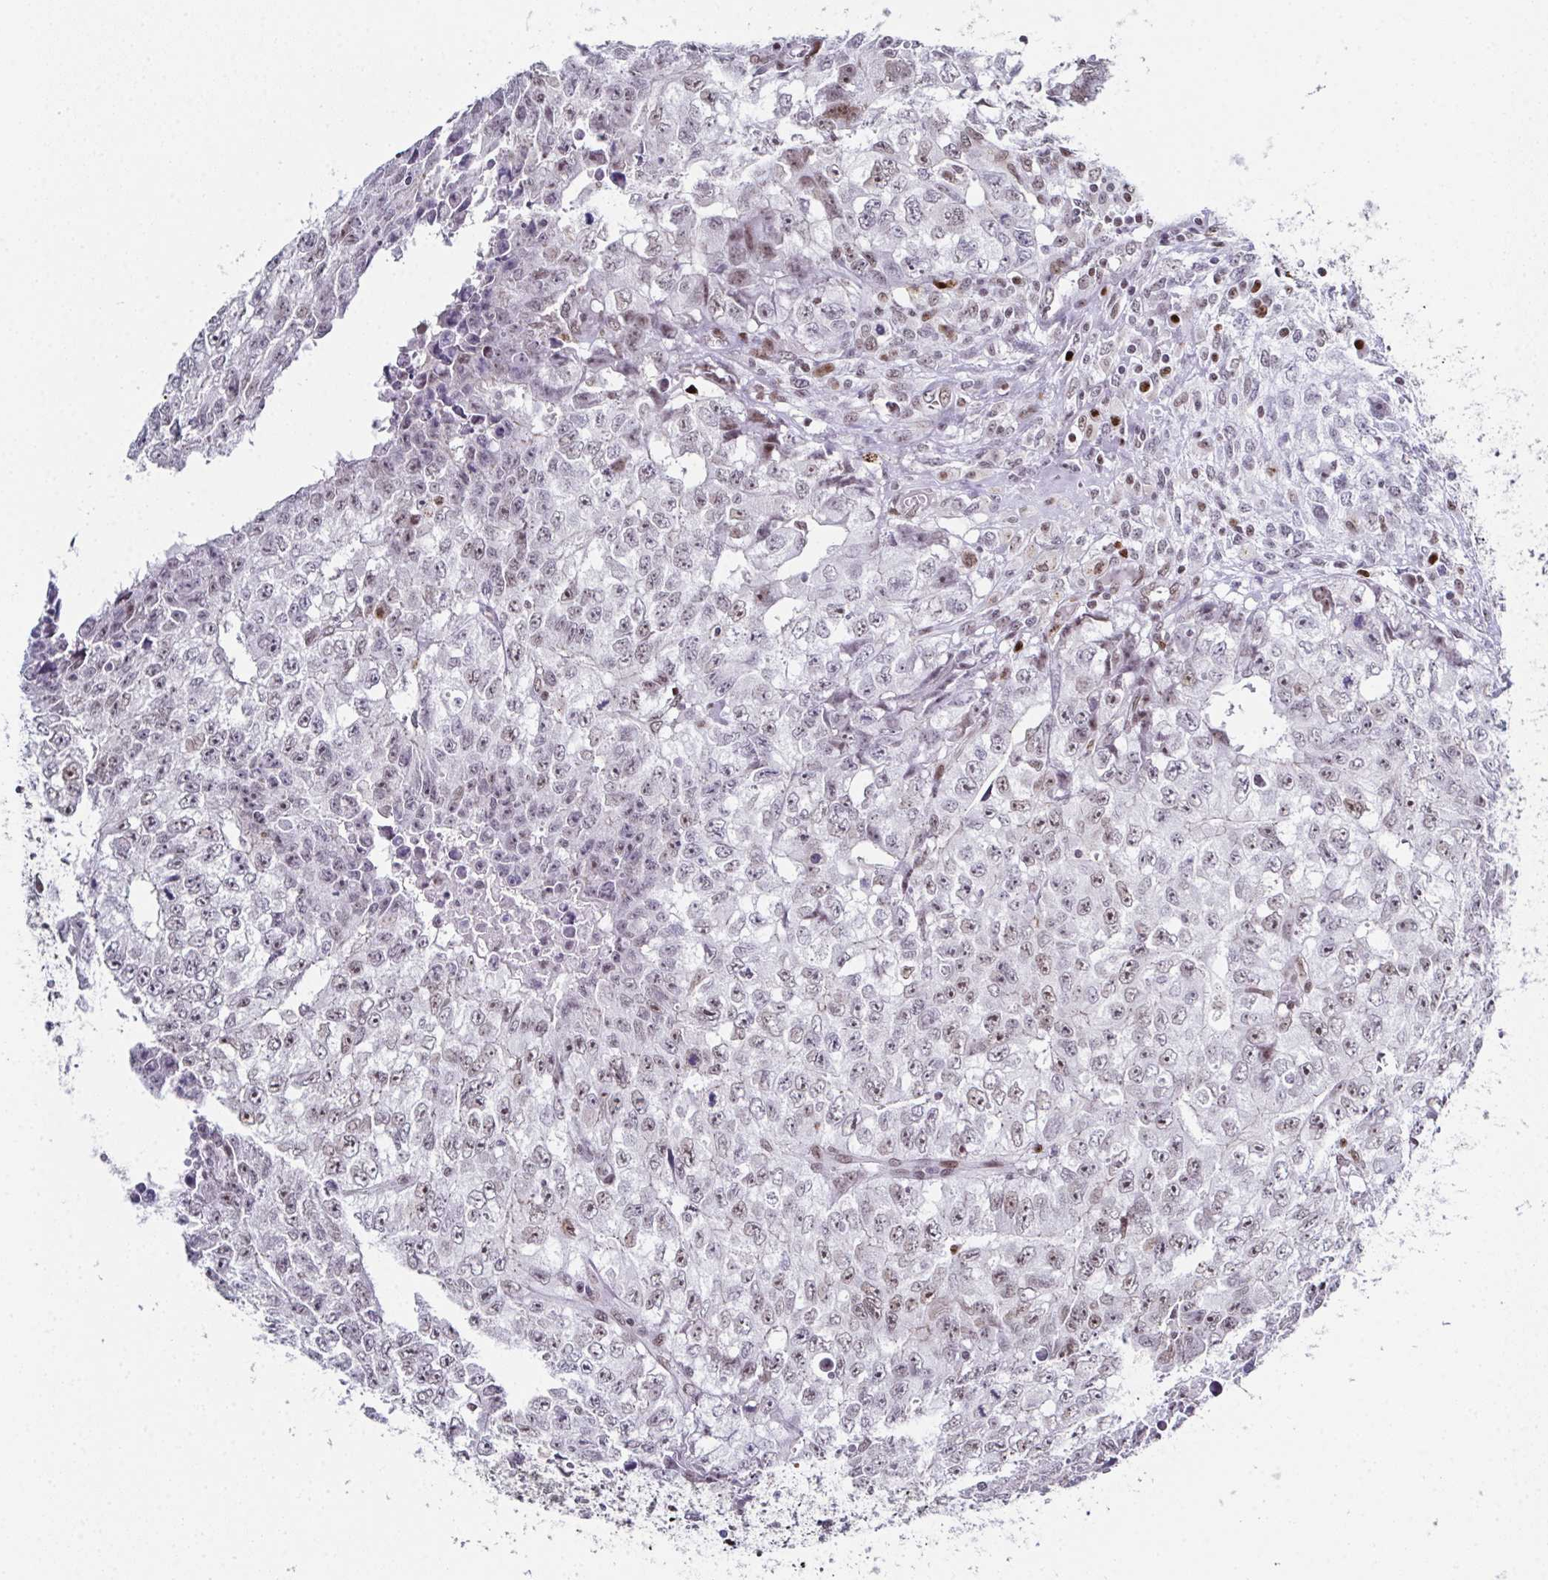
{"staining": {"intensity": "weak", "quantity": "<25%", "location": "nuclear"}, "tissue": "testis cancer", "cell_type": "Tumor cells", "image_type": "cancer", "snomed": [{"axis": "morphology", "description": "Carcinoma, Embryonal, NOS"}, {"axis": "morphology", "description": "Teratoma, malignant, NOS"}, {"axis": "topography", "description": "Testis"}], "caption": "The photomicrograph reveals no staining of tumor cells in testis malignant teratoma.", "gene": "RB1", "patient": {"sex": "male", "age": 24}}